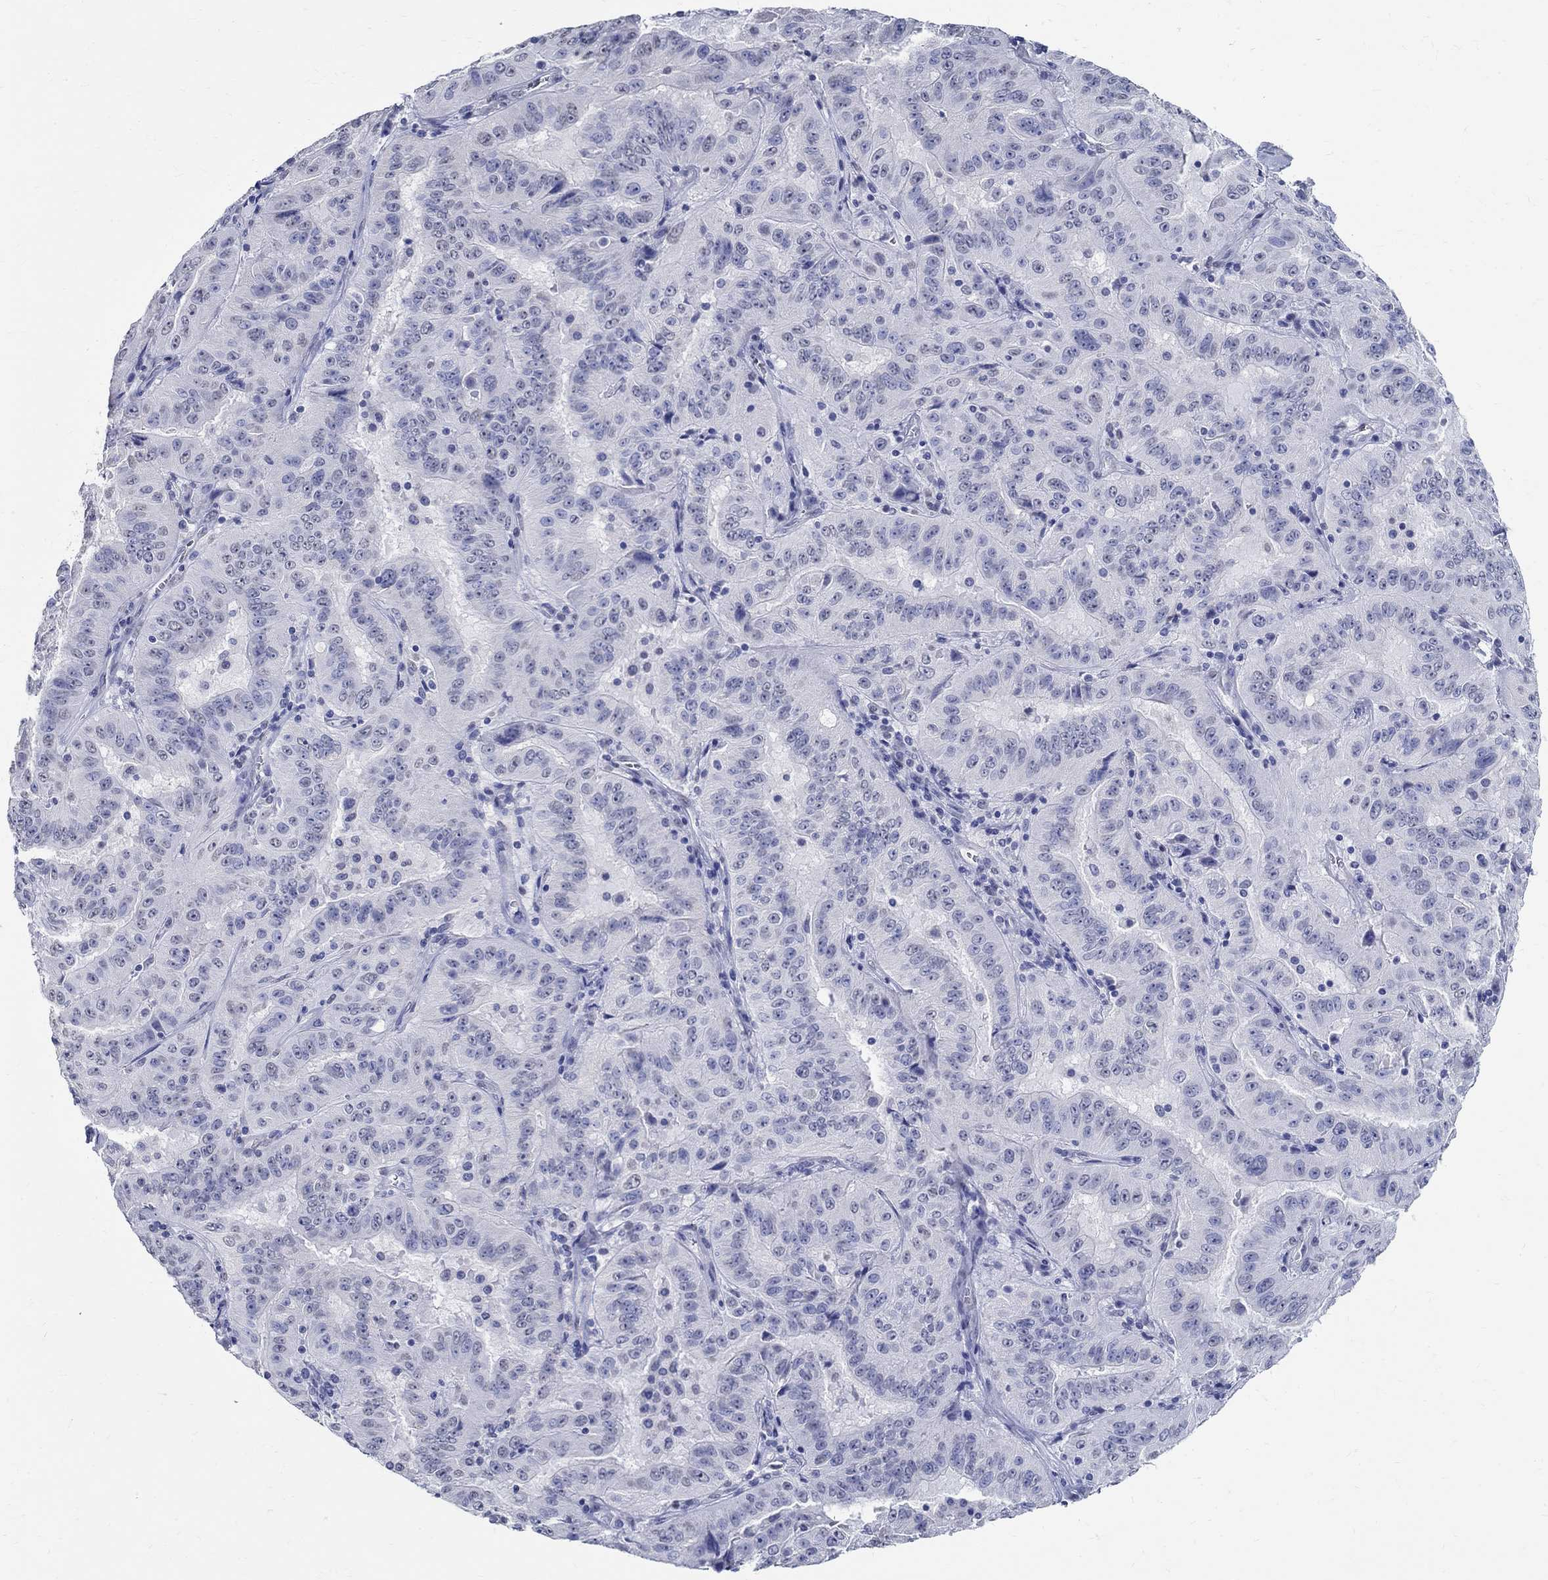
{"staining": {"intensity": "negative", "quantity": "none", "location": "none"}, "tissue": "pancreatic cancer", "cell_type": "Tumor cells", "image_type": "cancer", "snomed": [{"axis": "morphology", "description": "Adenocarcinoma, NOS"}, {"axis": "topography", "description": "Pancreas"}], "caption": "Tumor cells show no significant protein positivity in pancreatic cancer (adenocarcinoma).", "gene": "TSPAN16", "patient": {"sex": "male", "age": 63}}